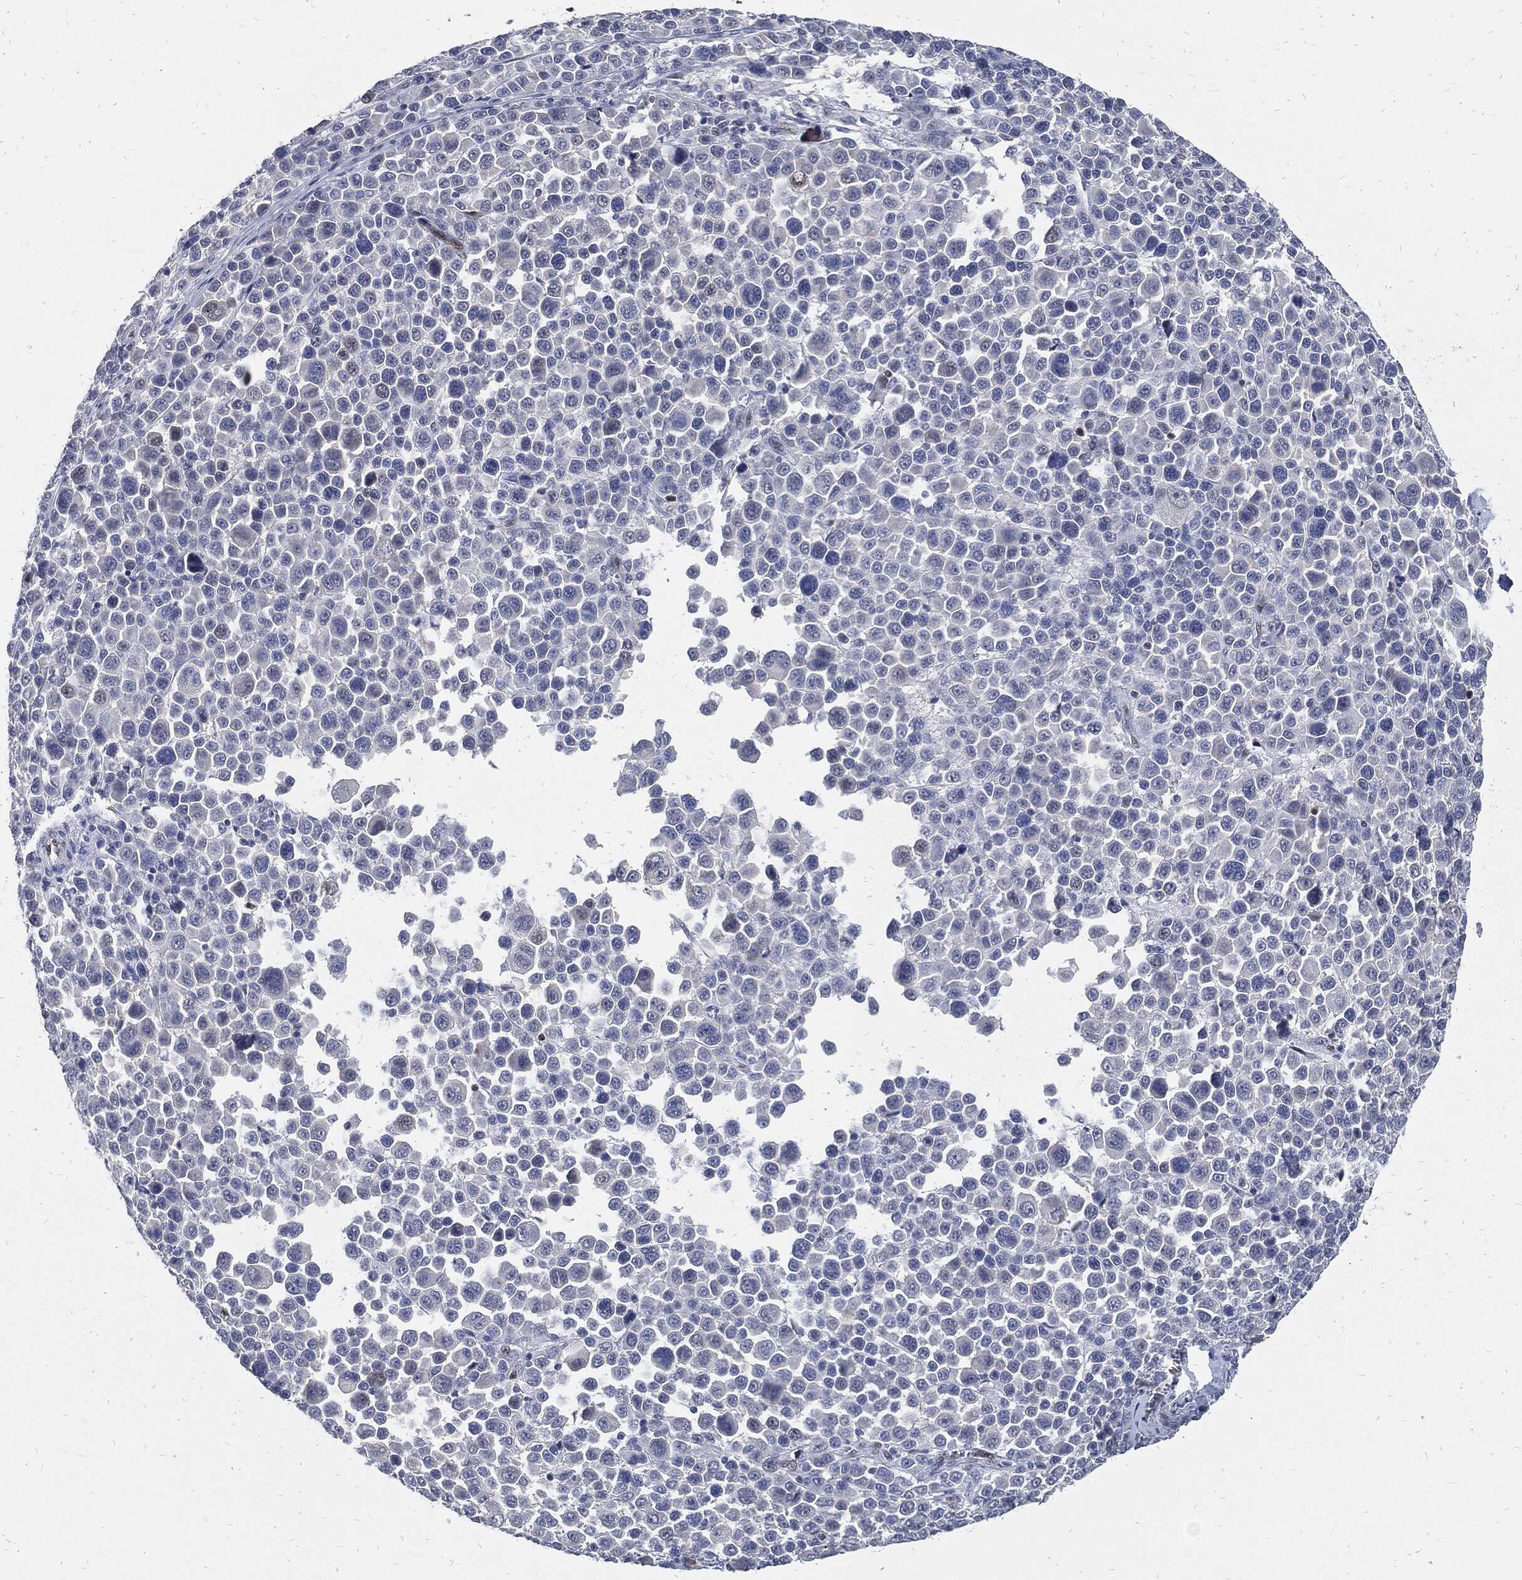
{"staining": {"intensity": "moderate", "quantity": "<25%", "location": "nuclear"}, "tissue": "melanoma", "cell_type": "Tumor cells", "image_type": "cancer", "snomed": [{"axis": "morphology", "description": "Malignant melanoma, NOS"}, {"axis": "topography", "description": "Skin"}], "caption": "Melanoma tissue exhibits moderate nuclear positivity in approximately <25% of tumor cells, visualized by immunohistochemistry.", "gene": "JUN", "patient": {"sex": "female", "age": 57}}